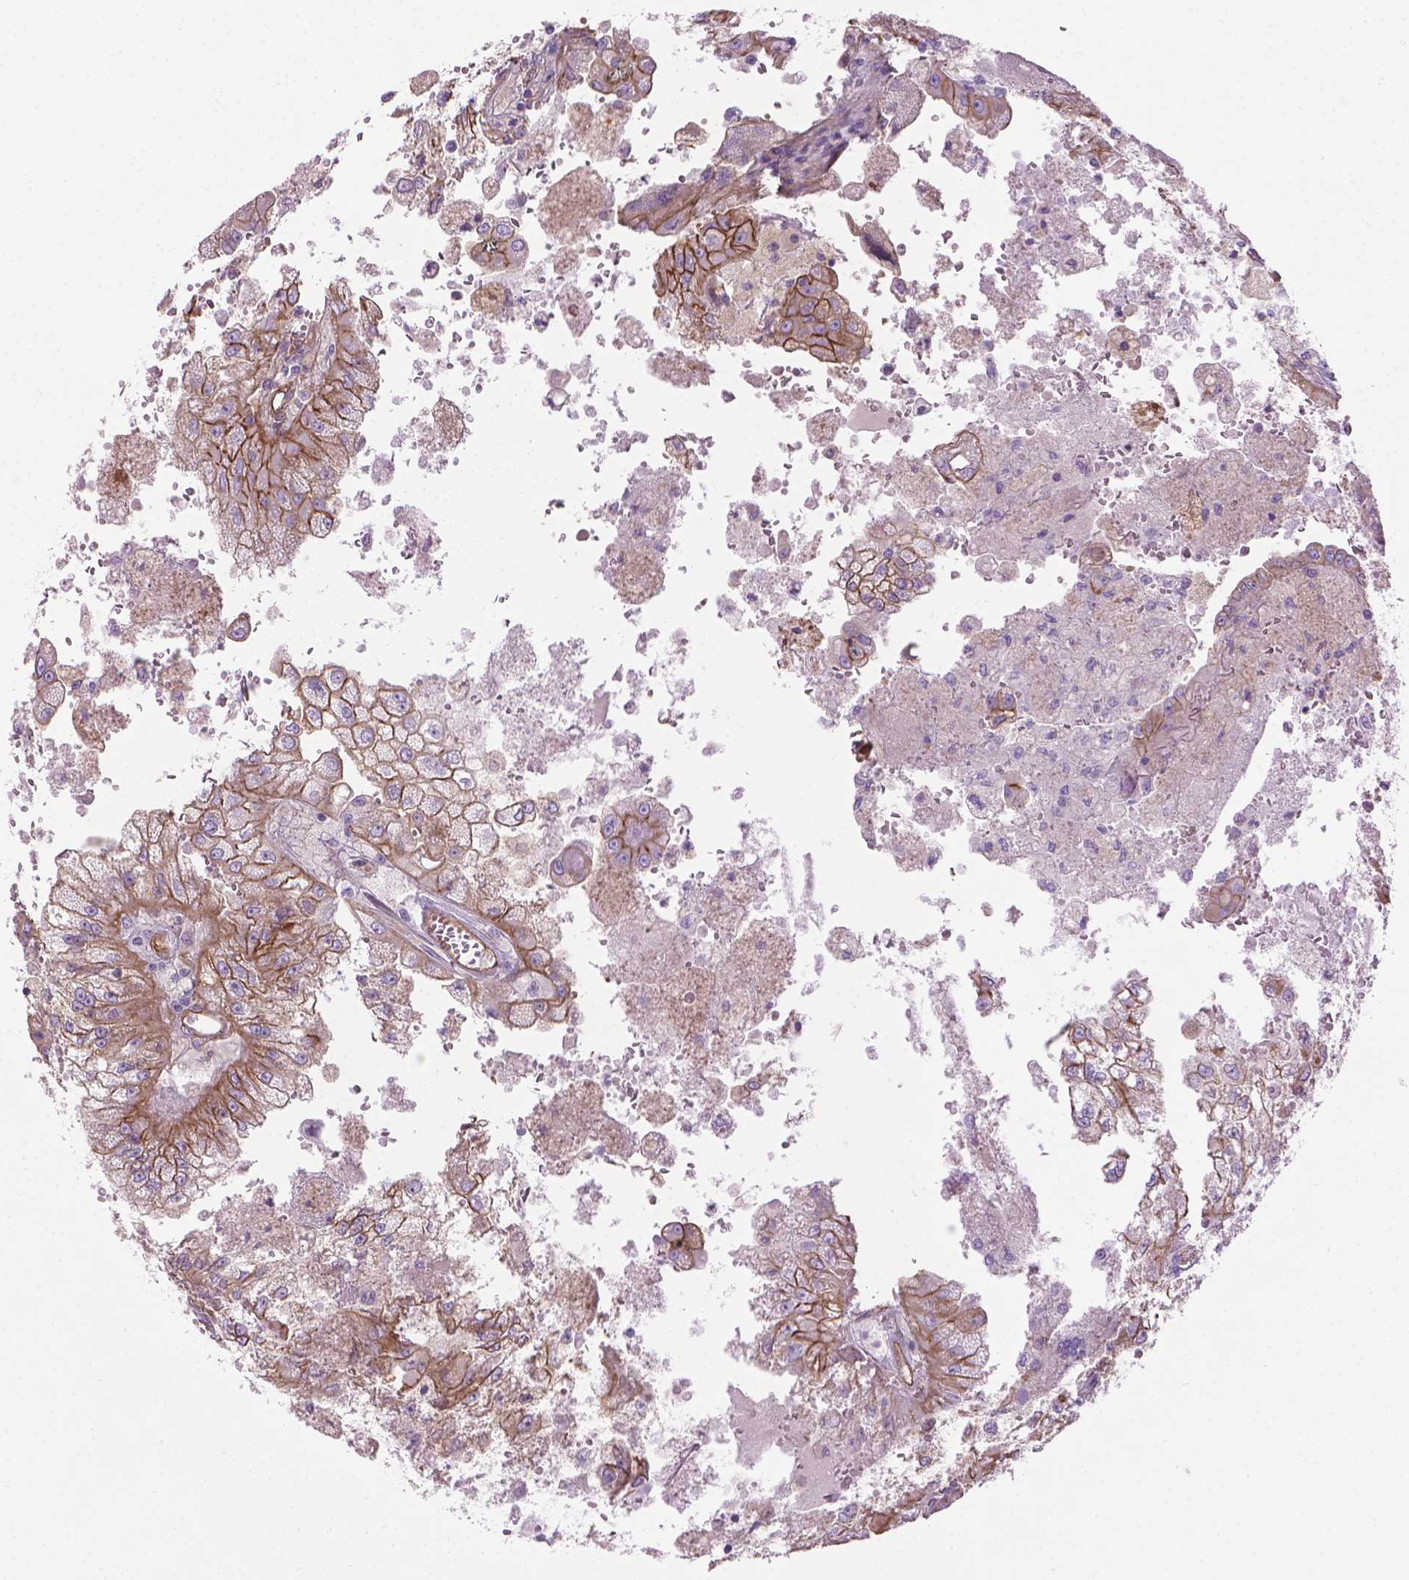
{"staining": {"intensity": "moderate", "quantity": ">75%", "location": "cytoplasmic/membranous"}, "tissue": "renal cancer", "cell_type": "Tumor cells", "image_type": "cancer", "snomed": [{"axis": "morphology", "description": "Adenocarcinoma, NOS"}, {"axis": "topography", "description": "Kidney"}], "caption": "Renal adenocarcinoma stained for a protein shows moderate cytoplasmic/membranous positivity in tumor cells. (DAB = brown stain, brightfield microscopy at high magnification).", "gene": "TENT5A", "patient": {"sex": "male", "age": 58}}